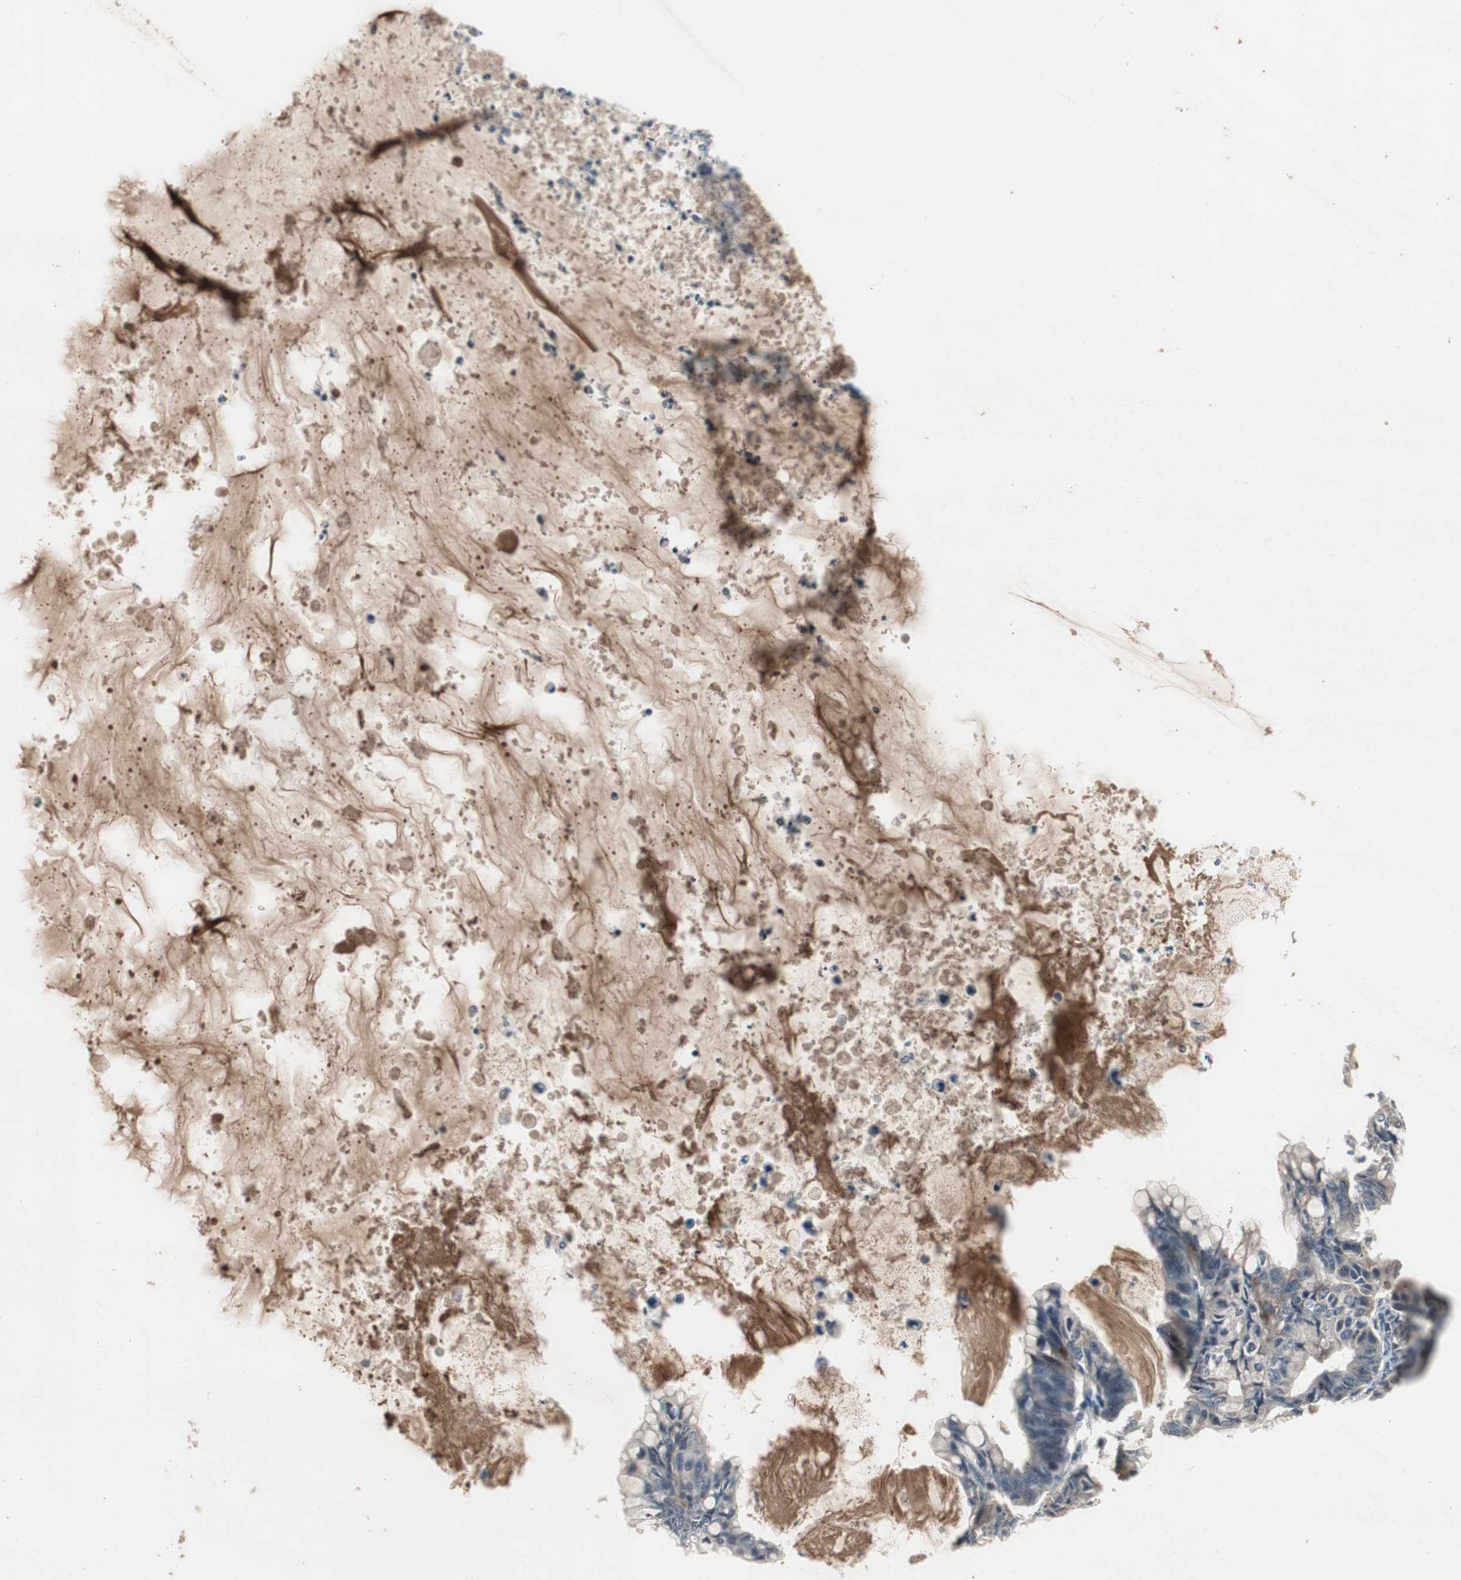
{"staining": {"intensity": "moderate", "quantity": ">75%", "location": "cytoplasmic/membranous"}, "tissue": "ovarian cancer", "cell_type": "Tumor cells", "image_type": "cancer", "snomed": [{"axis": "morphology", "description": "Cystadenocarcinoma, mucinous, NOS"}, {"axis": "topography", "description": "Ovary"}], "caption": "This photomicrograph shows ovarian mucinous cystadenocarcinoma stained with immunohistochemistry to label a protein in brown. The cytoplasmic/membranous of tumor cells show moderate positivity for the protein. Nuclei are counter-stained blue.", "gene": "ZMPSTE24", "patient": {"sex": "female", "age": 80}}